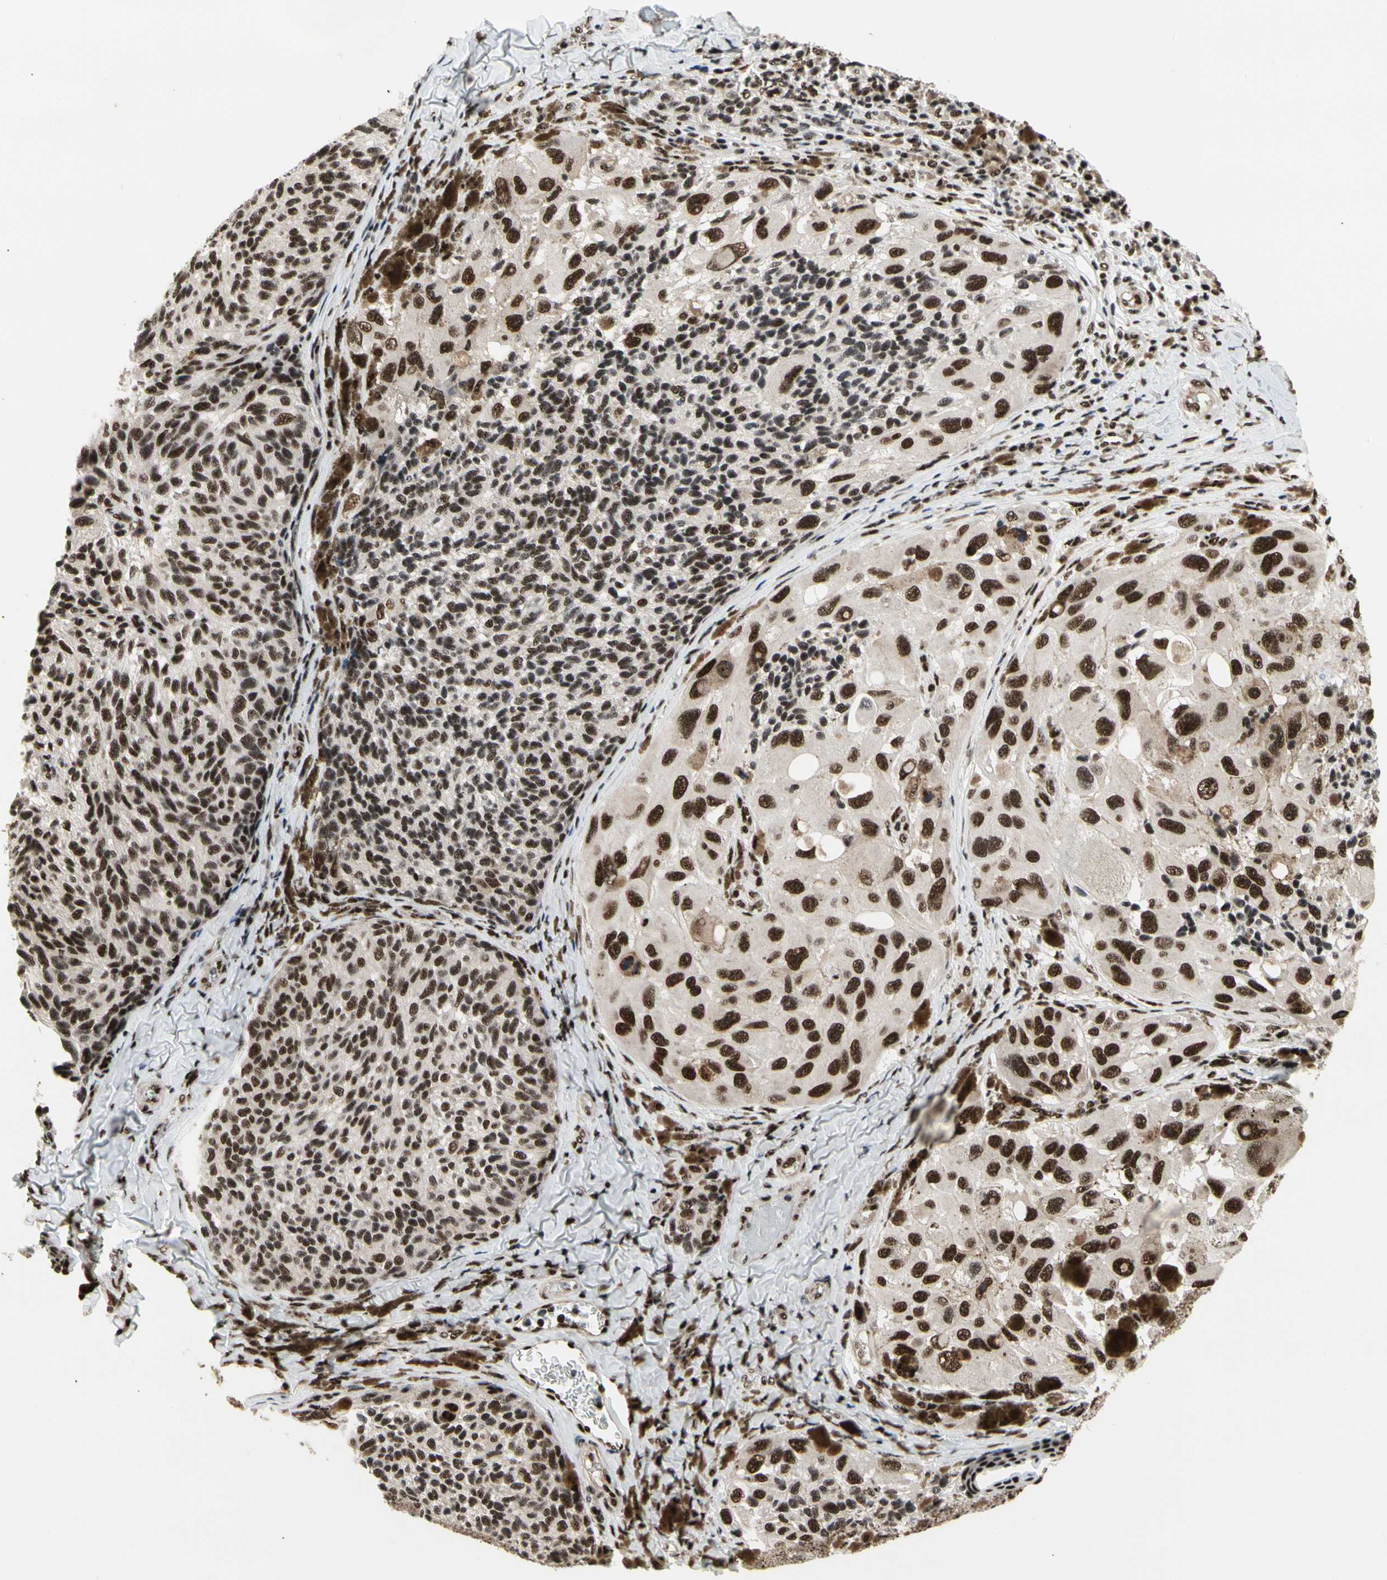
{"staining": {"intensity": "strong", "quantity": ">75%", "location": "nuclear"}, "tissue": "melanoma", "cell_type": "Tumor cells", "image_type": "cancer", "snomed": [{"axis": "morphology", "description": "Malignant melanoma, NOS"}, {"axis": "topography", "description": "Skin"}], "caption": "Immunohistochemical staining of malignant melanoma displays high levels of strong nuclear staining in approximately >75% of tumor cells. Using DAB (3,3'-diaminobenzidine) (brown) and hematoxylin (blue) stains, captured at high magnification using brightfield microscopy.", "gene": "SRSF11", "patient": {"sex": "female", "age": 73}}